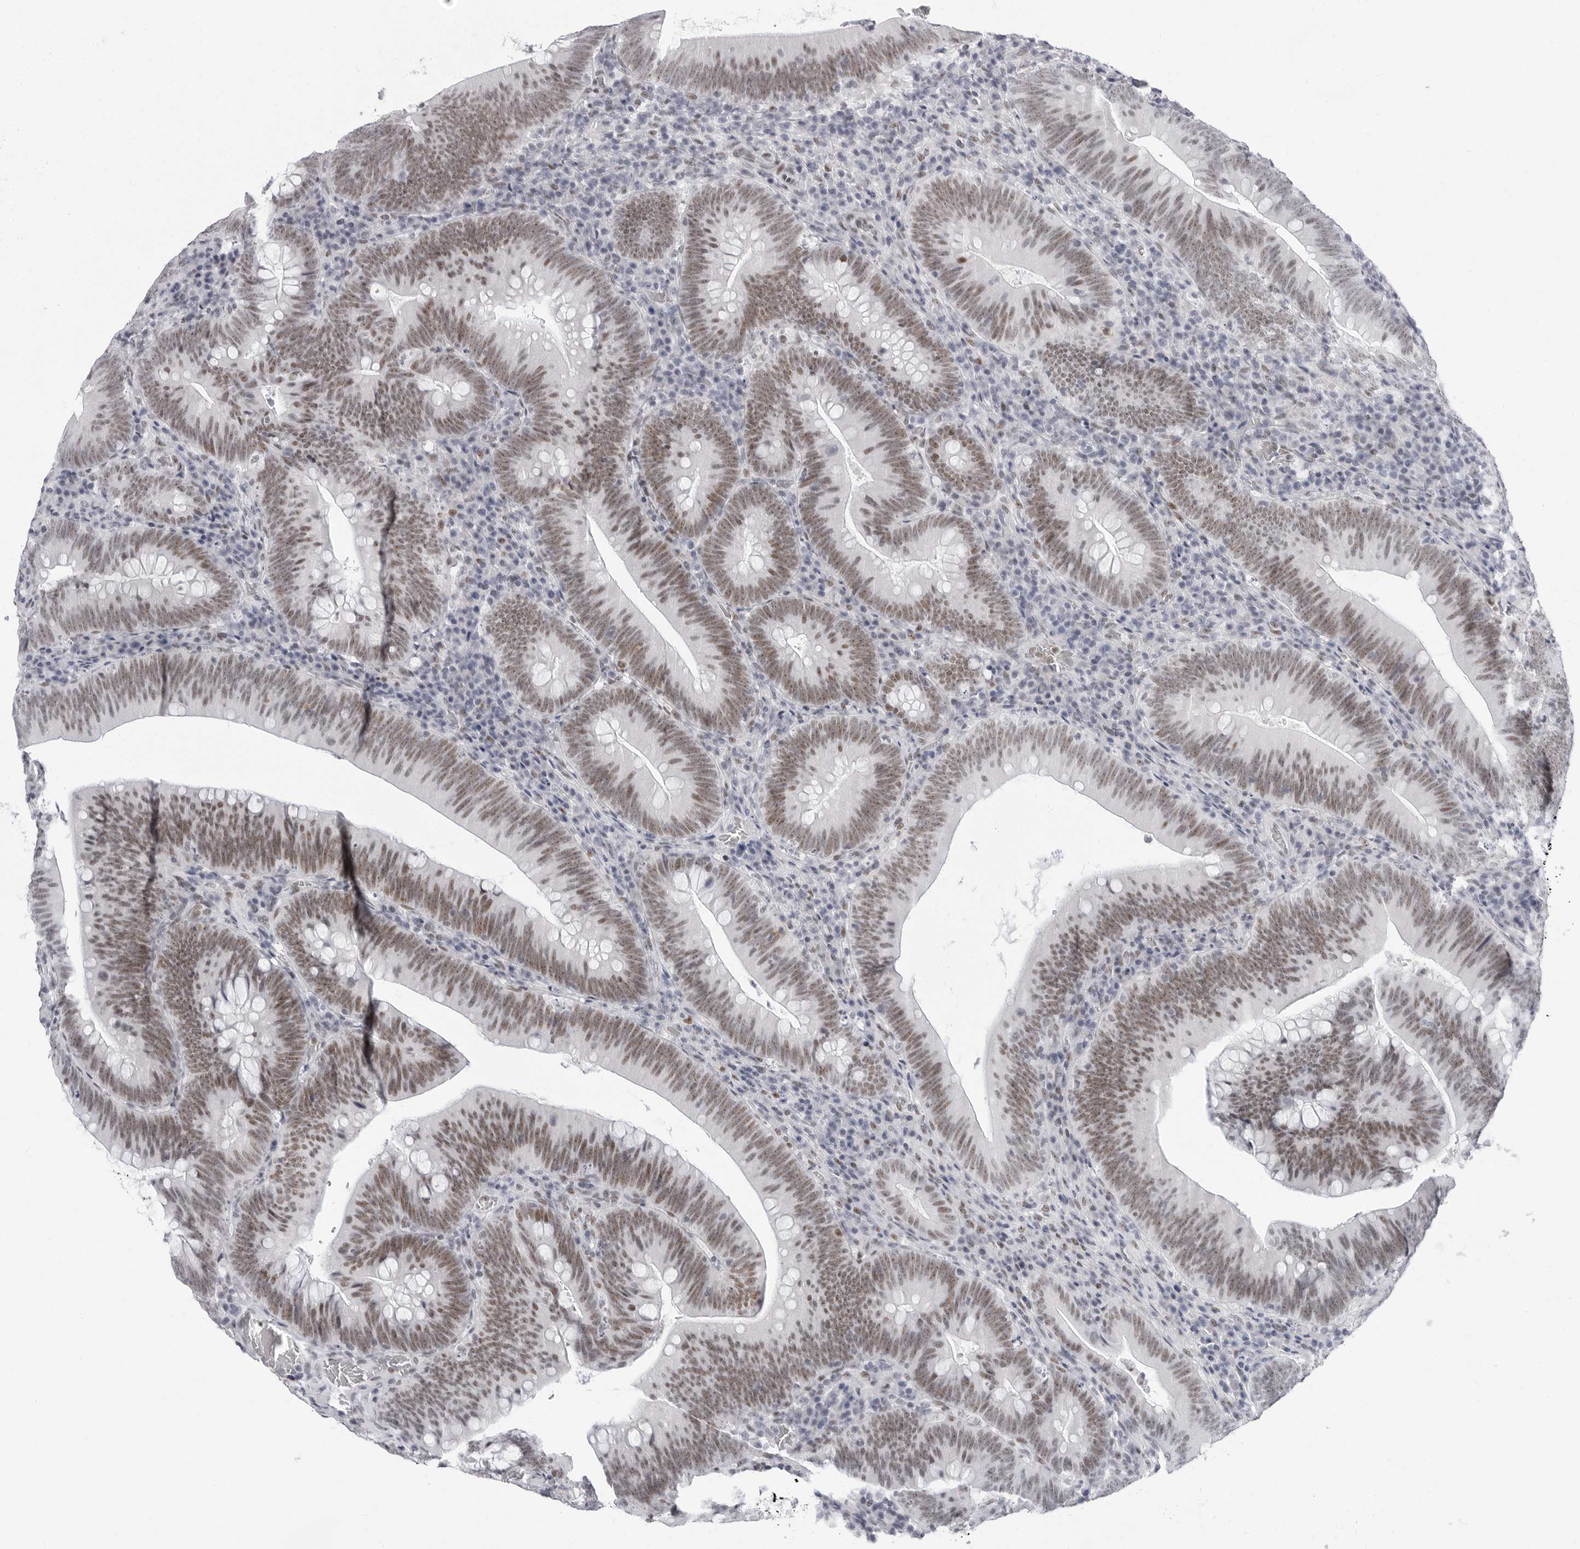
{"staining": {"intensity": "moderate", "quantity": ">75%", "location": "nuclear"}, "tissue": "colorectal cancer", "cell_type": "Tumor cells", "image_type": "cancer", "snomed": [{"axis": "morphology", "description": "Normal tissue, NOS"}, {"axis": "topography", "description": "Colon"}], "caption": "The photomicrograph demonstrates immunohistochemical staining of colorectal cancer. There is moderate nuclear staining is present in approximately >75% of tumor cells. (Brightfield microscopy of DAB IHC at high magnification).", "gene": "VEZF1", "patient": {"sex": "female", "age": 82}}